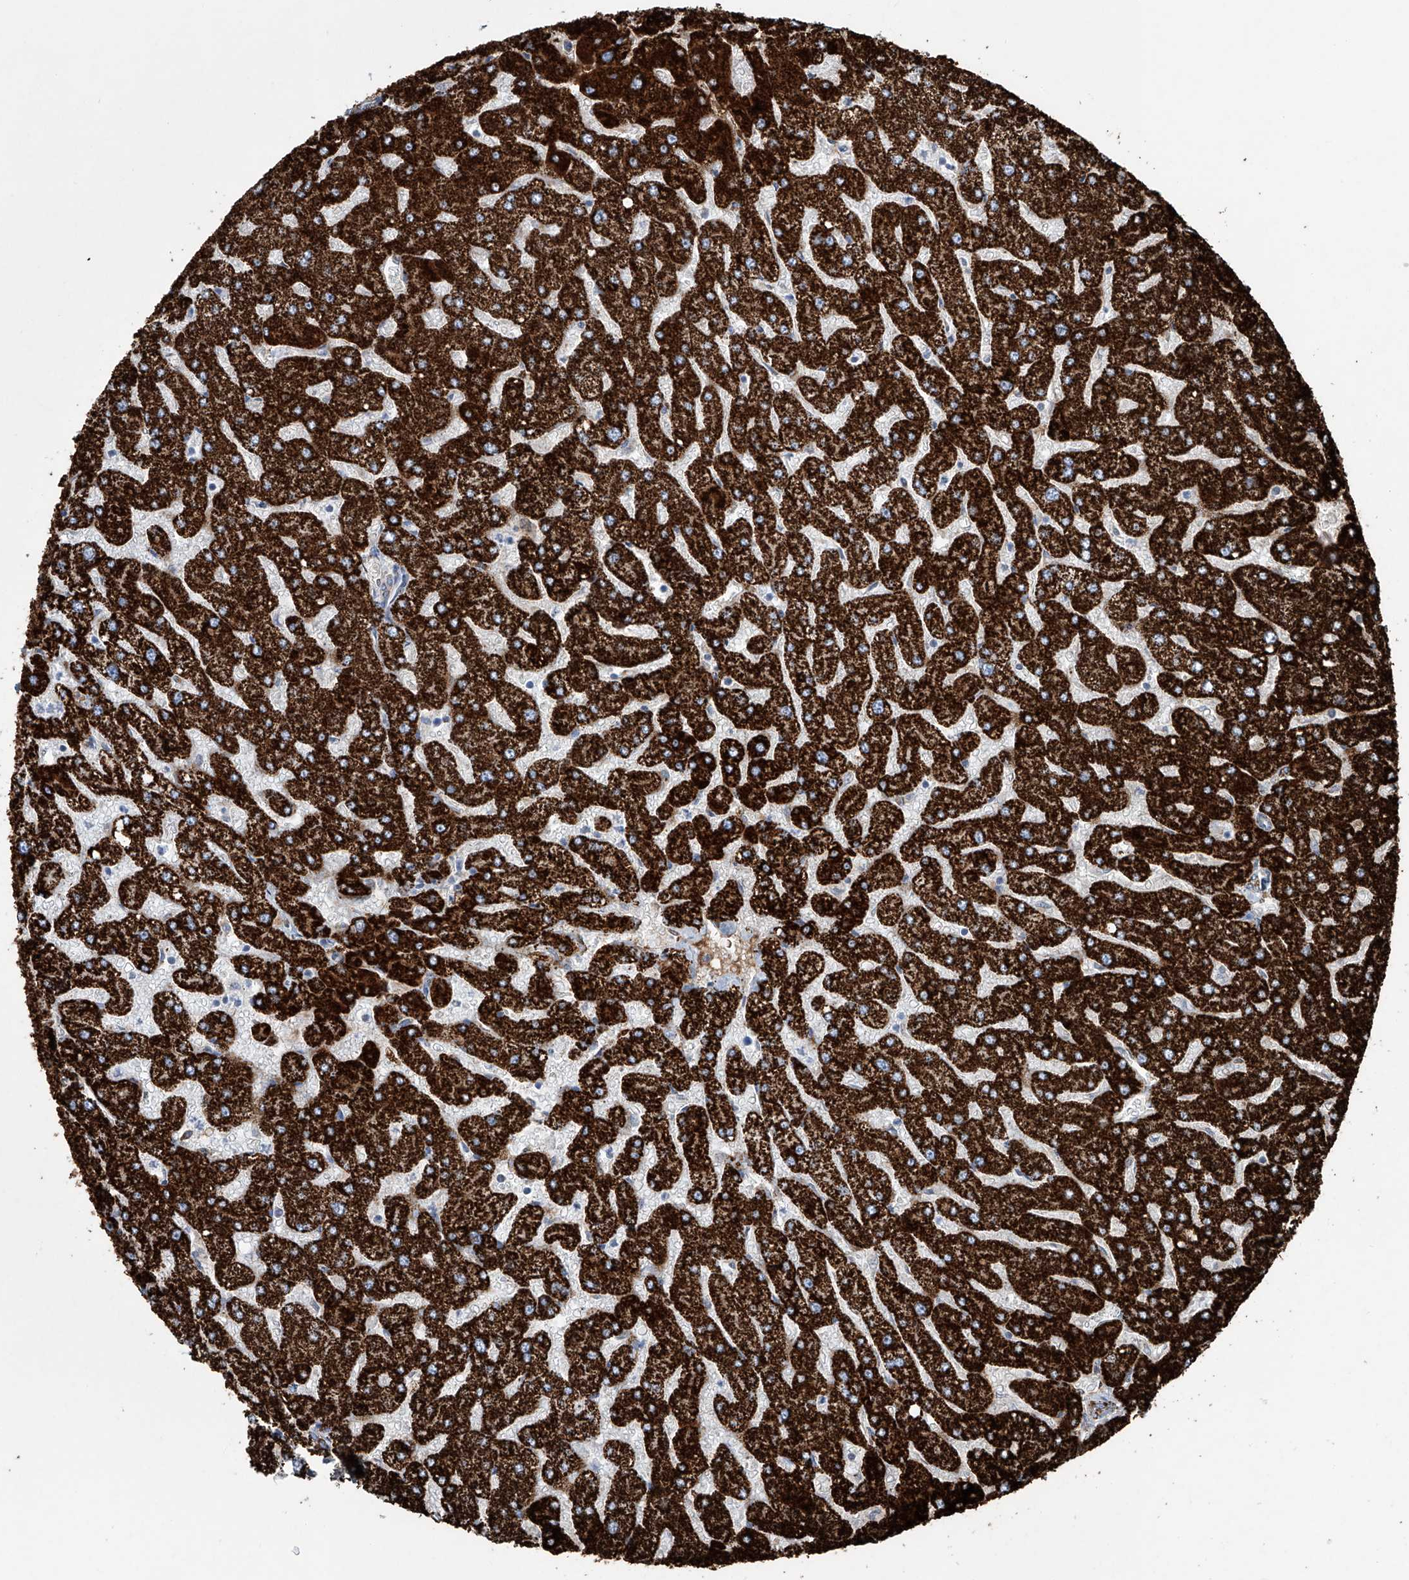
{"staining": {"intensity": "moderate", "quantity": ">75%", "location": "cytoplasmic/membranous"}, "tissue": "liver", "cell_type": "Cholangiocytes", "image_type": "normal", "snomed": [{"axis": "morphology", "description": "Normal tissue, NOS"}, {"axis": "topography", "description": "Liver"}], "caption": "A brown stain labels moderate cytoplasmic/membranous expression of a protein in cholangiocytes of normal liver.", "gene": "ALDH6A1", "patient": {"sex": "male", "age": 55}}